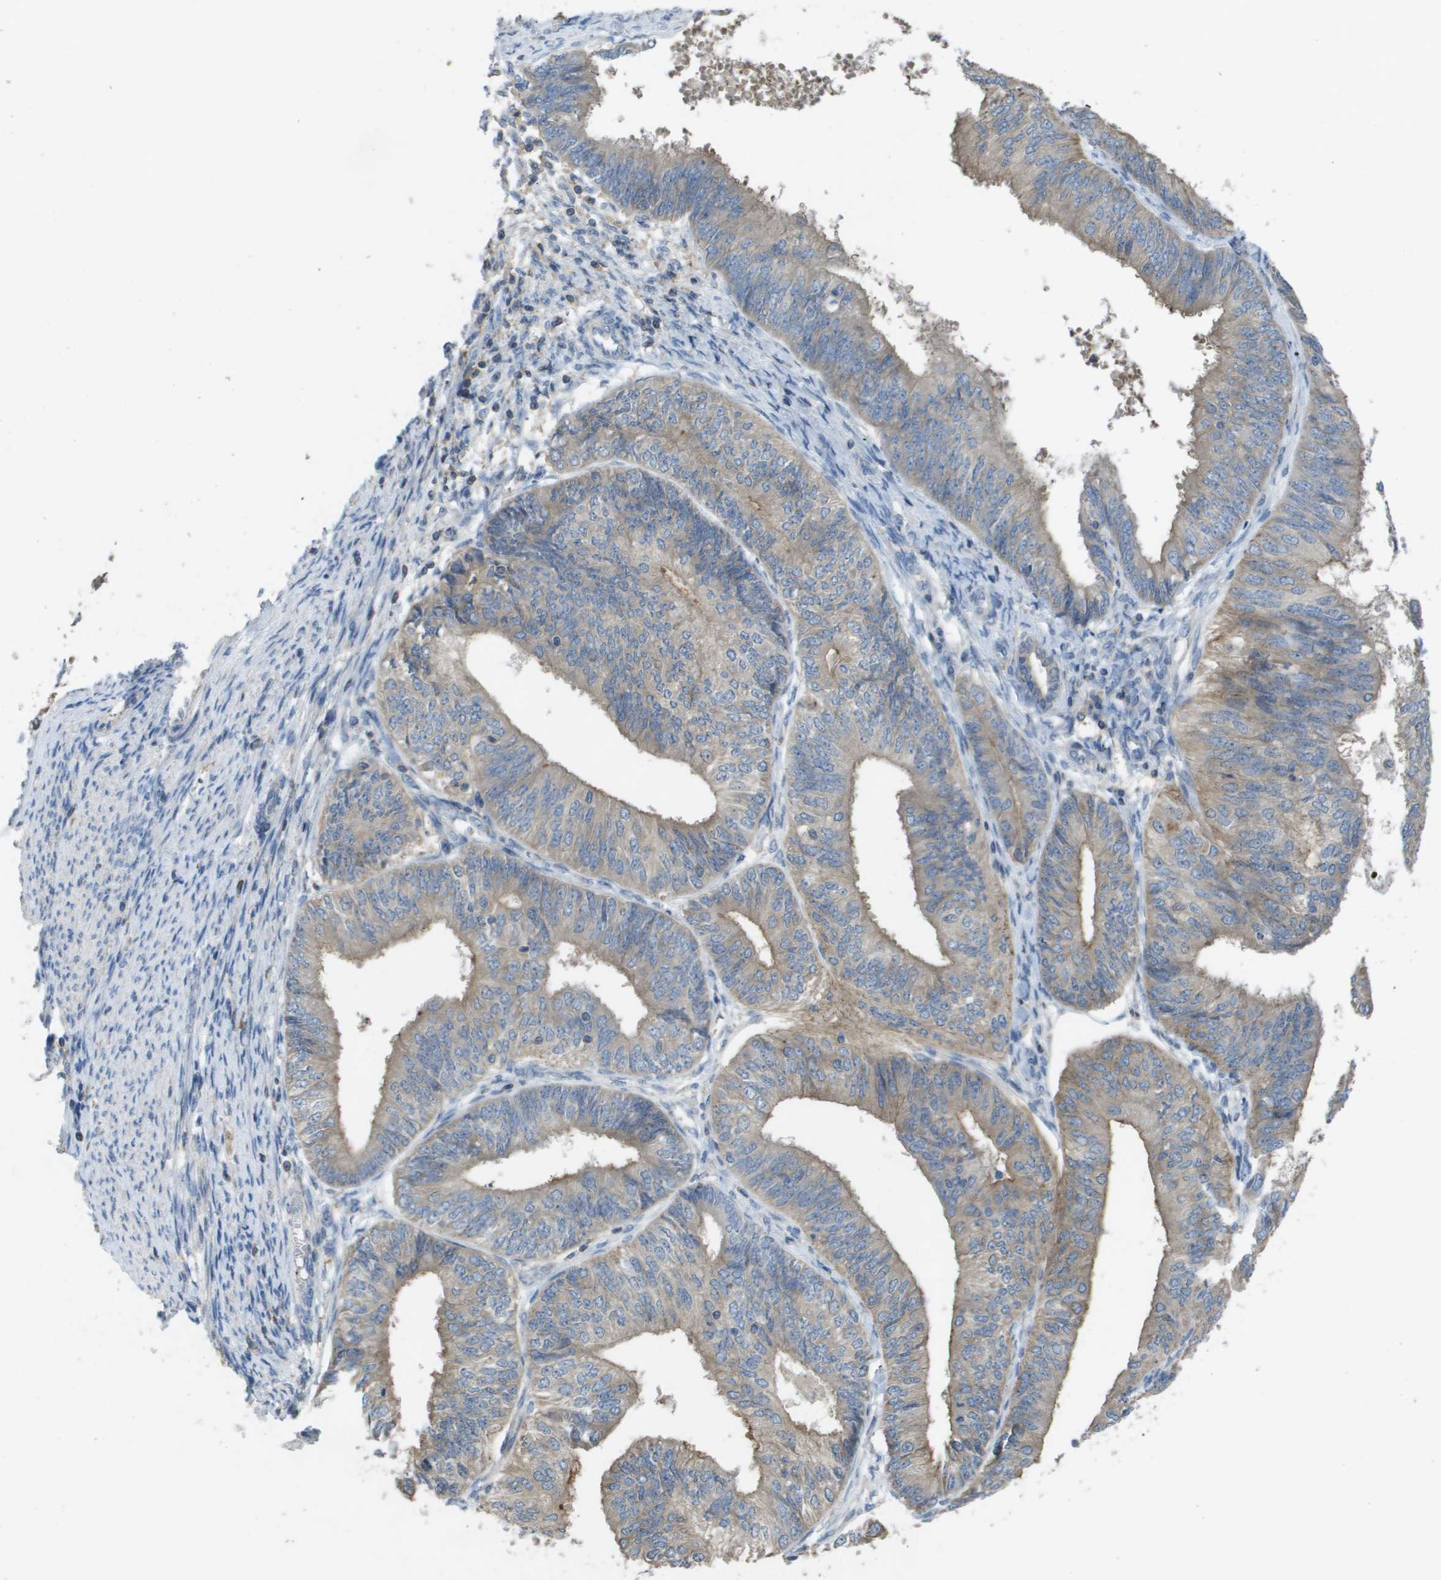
{"staining": {"intensity": "weak", "quantity": ">75%", "location": "cytoplasmic/membranous"}, "tissue": "endometrial cancer", "cell_type": "Tumor cells", "image_type": "cancer", "snomed": [{"axis": "morphology", "description": "Adenocarcinoma, NOS"}, {"axis": "topography", "description": "Endometrium"}], "caption": "Immunohistochemical staining of human endometrial adenocarcinoma displays low levels of weak cytoplasmic/membranous protein positivity in about >75% of tumor cells.", "gene": "CLCA4", "patient": {"sex": "female", "age": 58}}